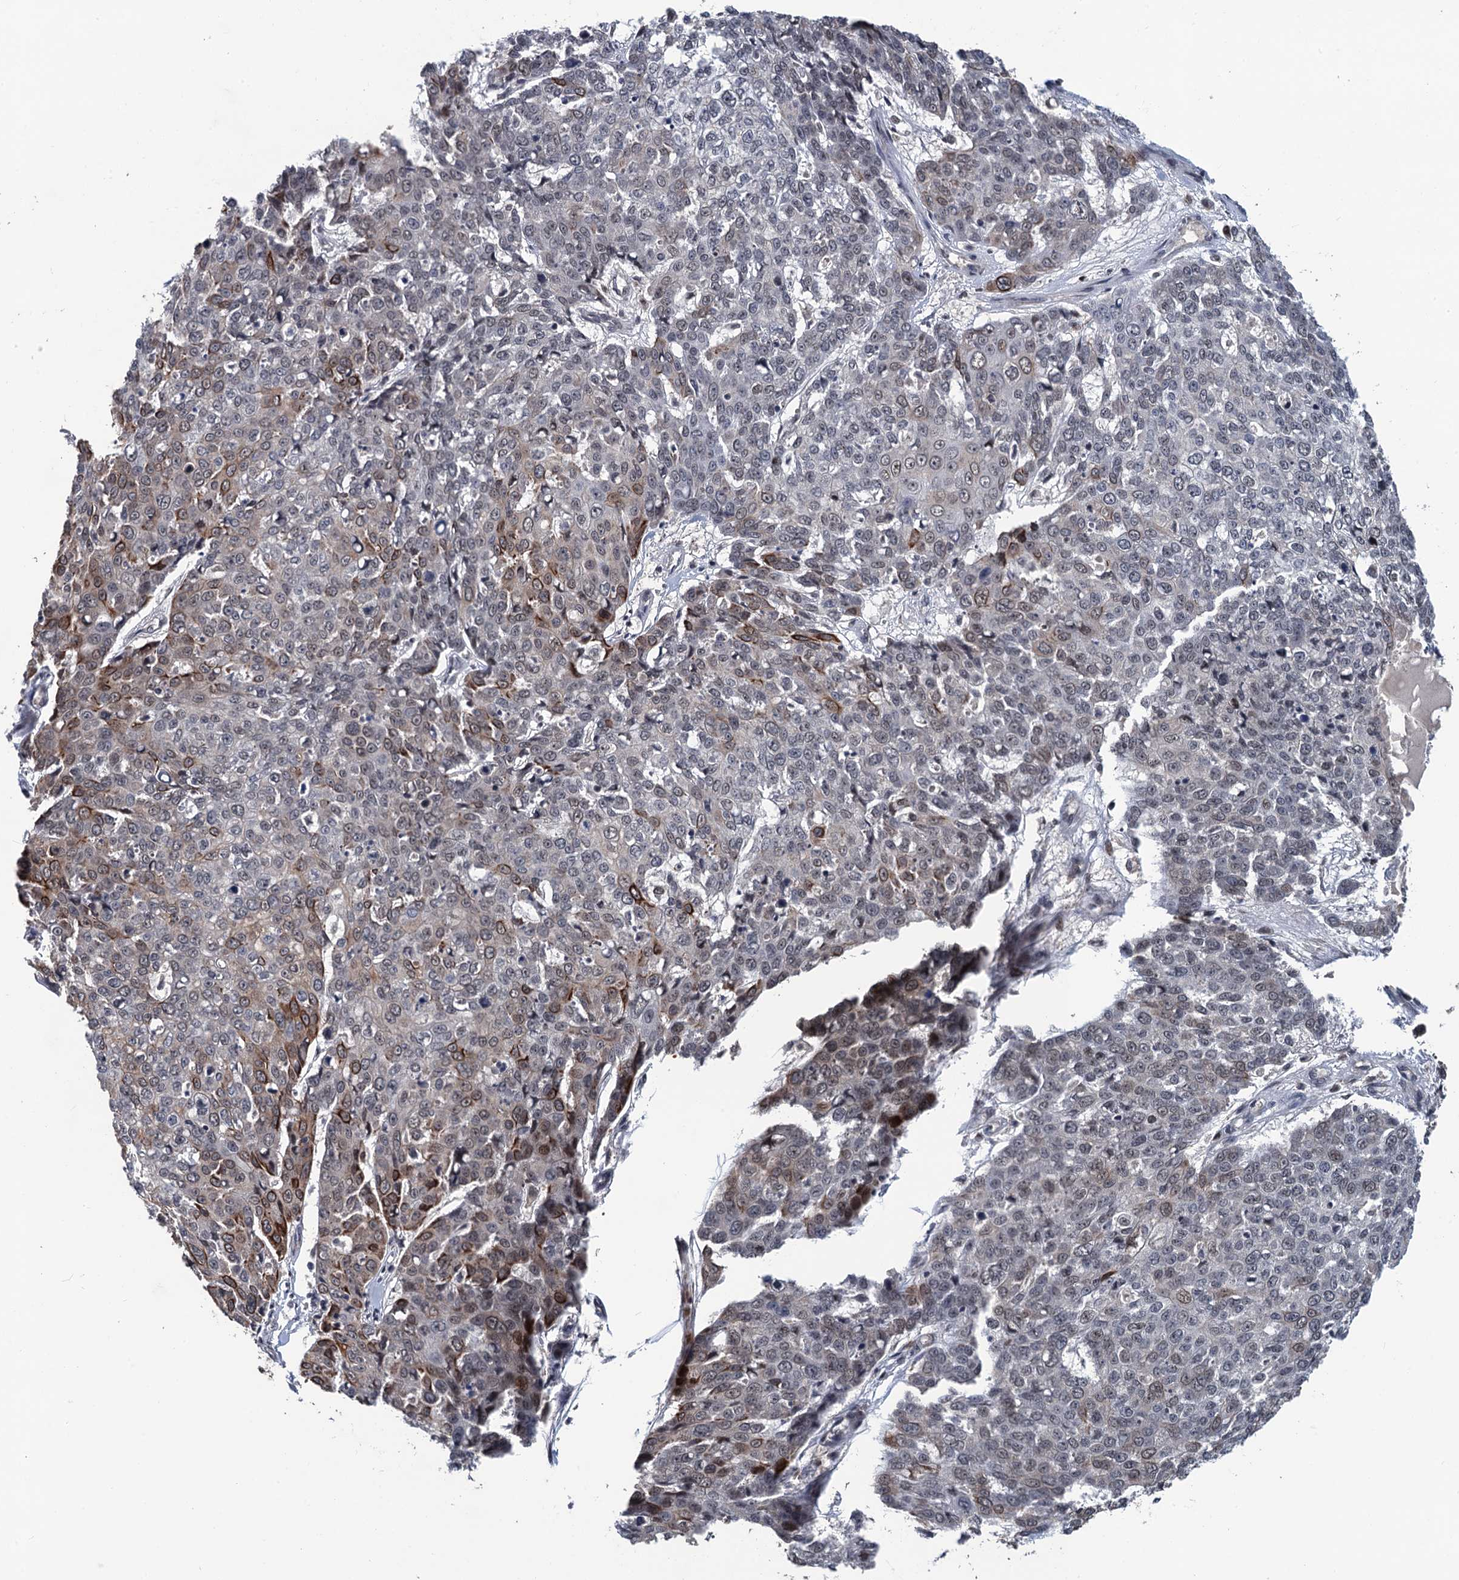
{"staining": {"intensity": "moderate", "quantity": "<25%", "location": "cytoplasmic/membranous"}, "tissue": "skin cancer", "cell_type": "Tumor cells", "image_type": "cancer", "snomed": [{"axis": "morphology", "description": "Squamous cell carcinoma, NOS"}, {"axis": "topography", "description": "Skin"}], "caption": "Tumor cells display low levels of moderate cytoplasmic/membranous expression in about <25% of cells in squamous cell carcinoma (skin). (DAB IHC, brown staining for protein, blue staining for nuclei).", "gene": "RASSF4", "patient": {"sex": "male", "age": 71}}